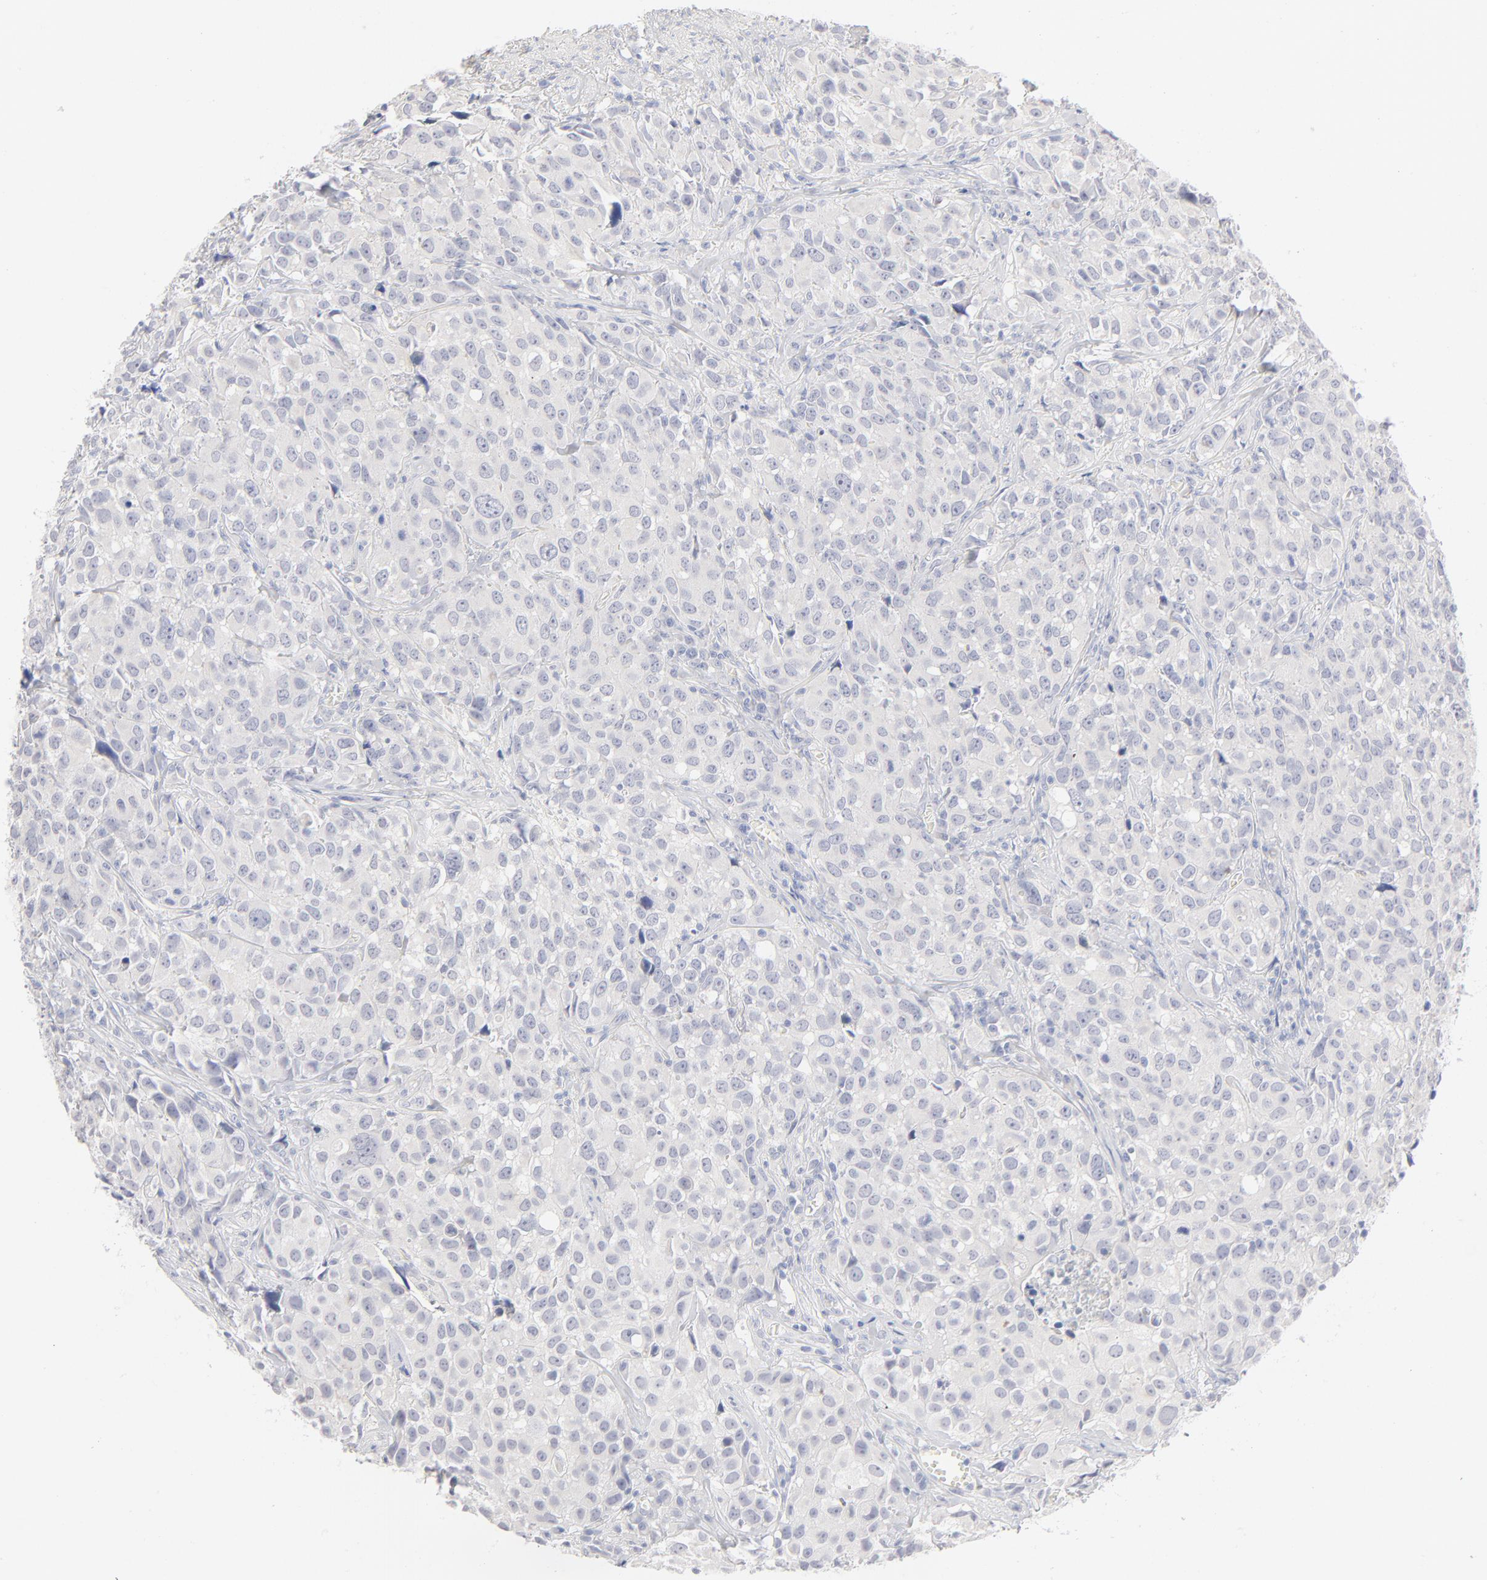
{"staining": {"intensity": "negative", "quantity": "none", "location": "none"}, "tissue": "urothelial cancer", "cell_type": "Tumor cells", "image_type": "cancer", "snomed": [{"axis": "morphology", "description": "Urothelial carcinoma, High grade"}, {"axis": "topography", "description": "Urinary bladder"}], "caption": "Urothelial cancer was stained to show a protein in brown. There is no significant positivity in tumor cells.", "gene": "ONECUT1", "patient": {"sex": "female", "age": 75}}